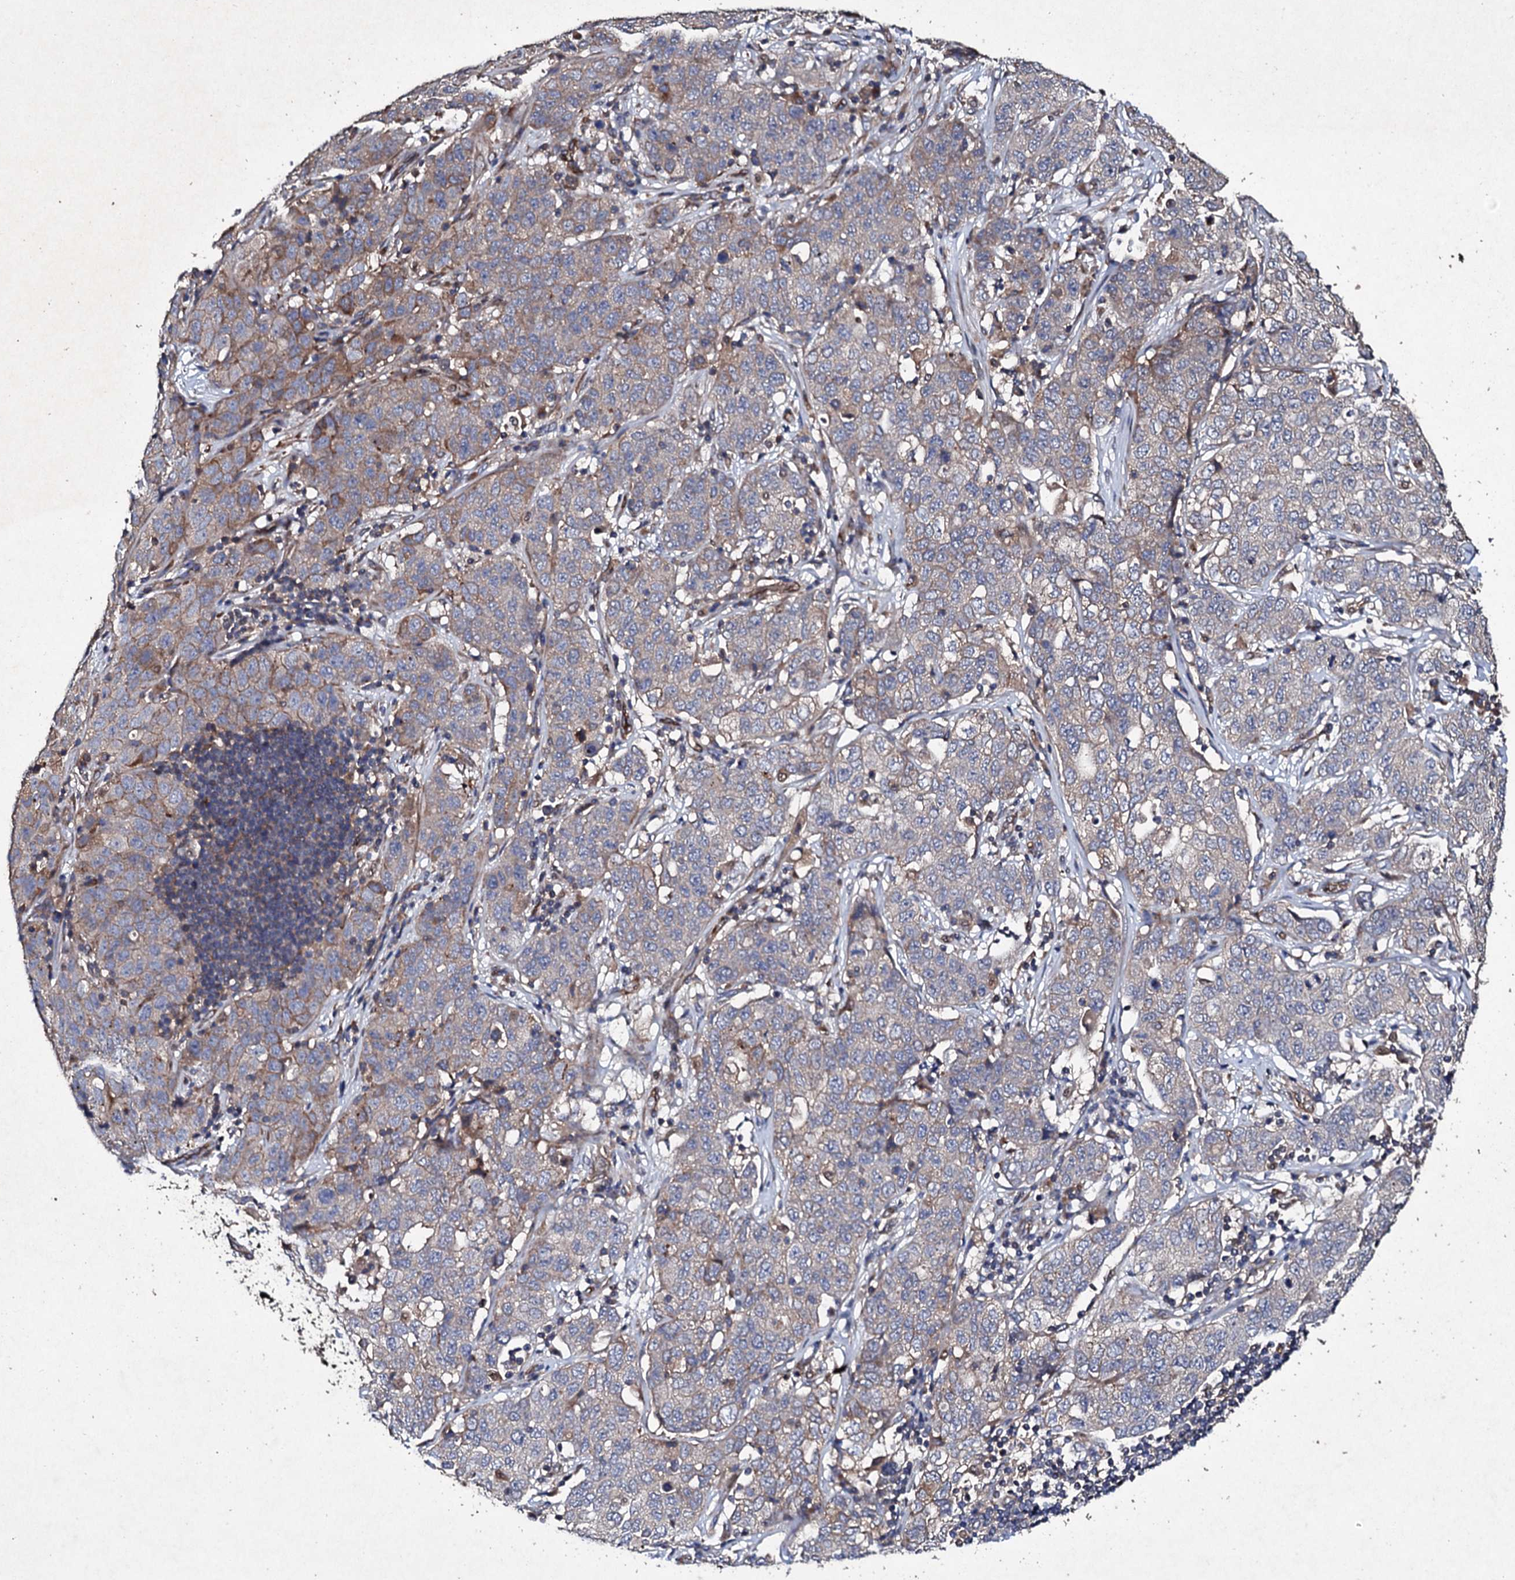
{"staining": {"intensity": "weak", "quantity": ">75%", "location": "cytoplasmic/membranous"}, "tissue": "stomach cancer", "cell_type": "Tumor cells", "image_type": "cancer", "snomed": [{"axis": "morphology", "description": "Normal tissue, NOS"}, {"axis": "morphology", "description": "Adenocarcinoma, NOS"}, {"axis": "topography", "description": "Lymph node"}, {"axis": "topography", "description": "Stomach"}], "caption": "DAB immunohistochemical staining of human stomach cancer (adenocarcinoma) demonstrates weak cytoplasmic/membranous protein expression in approximately >75% of tumor cells.", "gene": "MOCOS", "patient": {"sex": "male", "age": 48}}